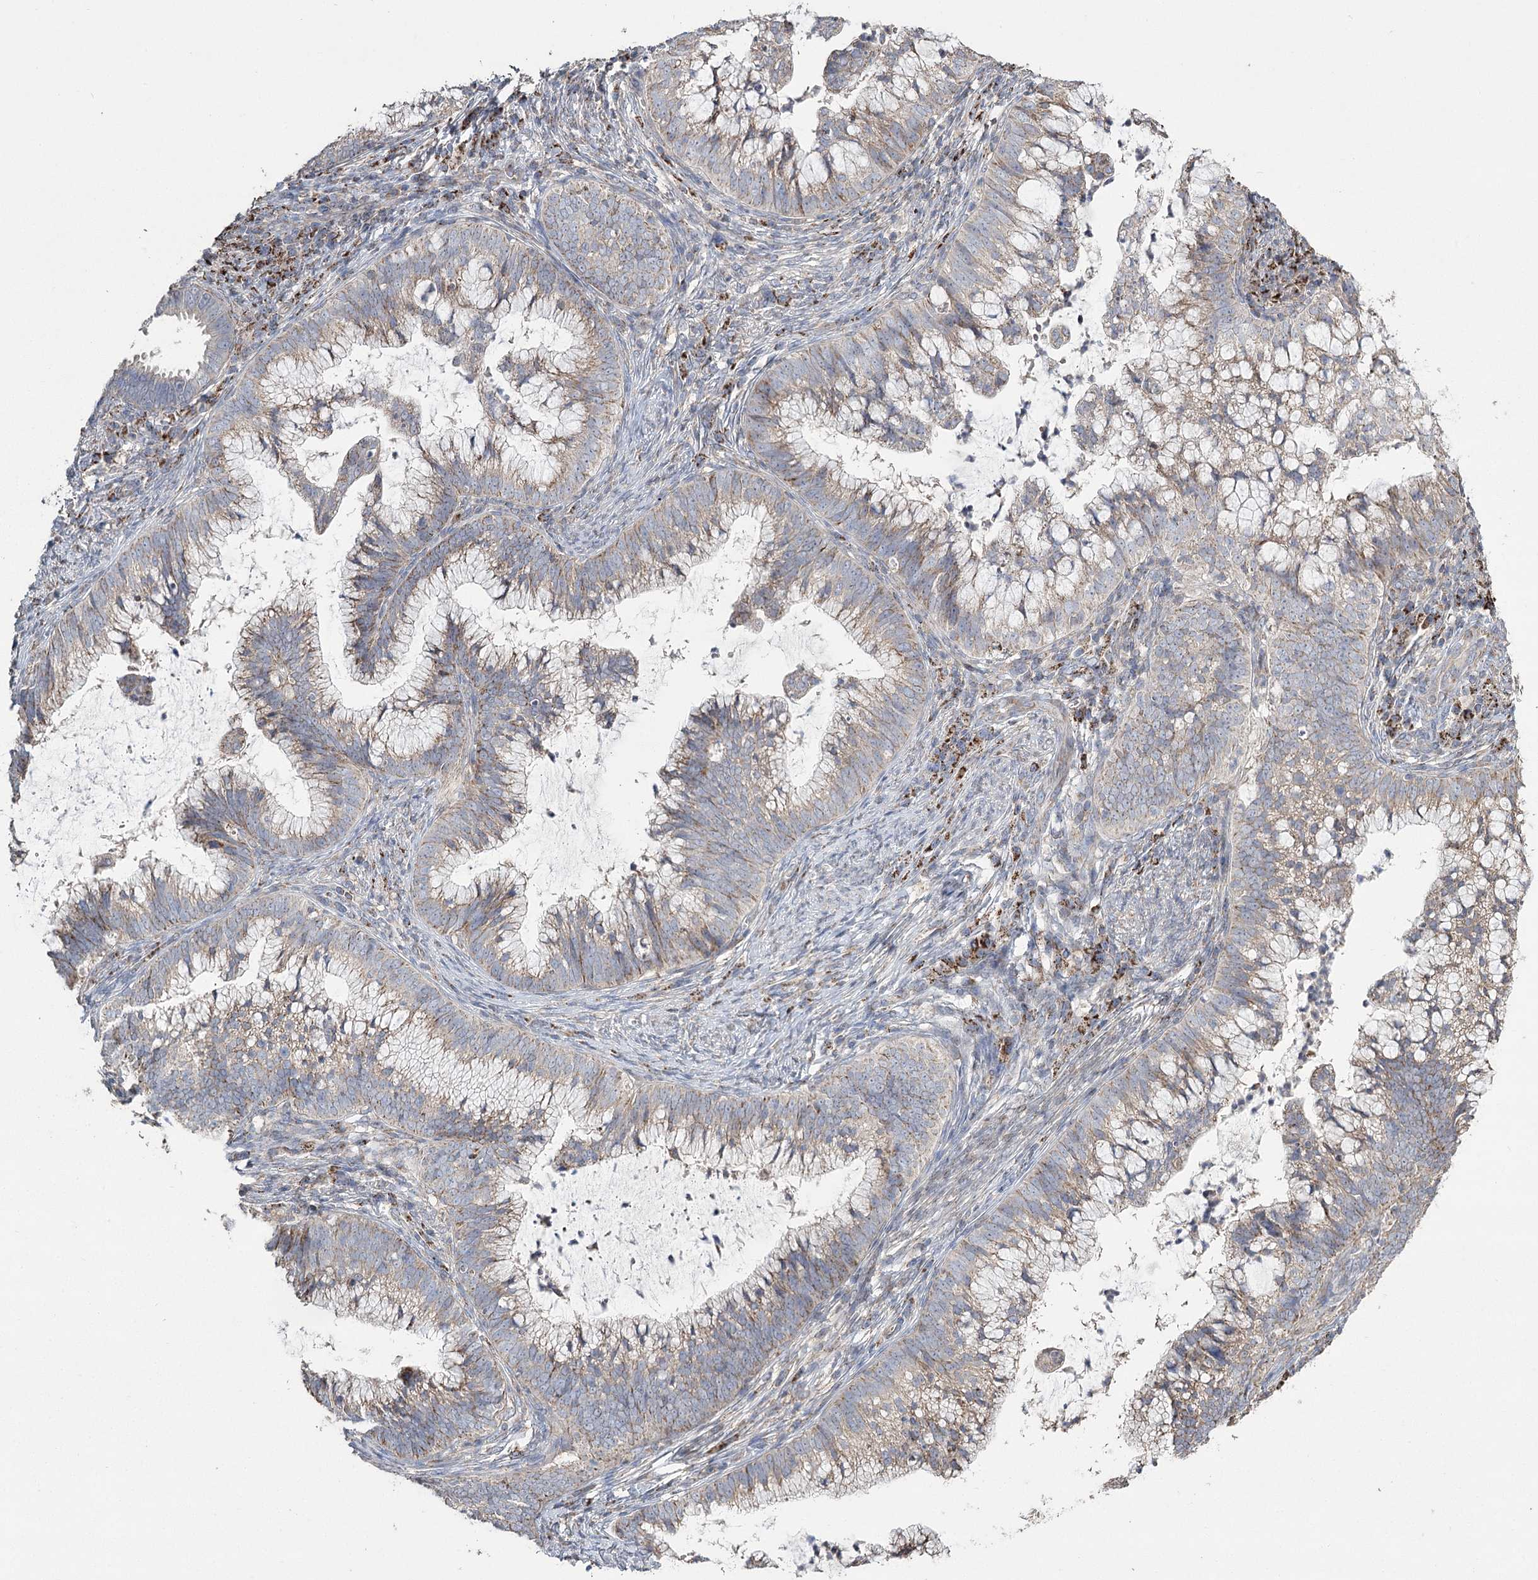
{"staining": {"intensity": "weak", "quantity": ">75%", "location": "cytoplasmic/membranous"}, "tissue": "cervical cancer", "cell_type": "Tumor cells", "image_type": "cancer", "snomed": [{"axis": "morphology", "description": "Adenocarcinoma, NOS"}, {"axis": "topography", "description": "Cervix"}], "caption": "A histopathology image of cervical cancer stained for a protein reveals weak cytoplasmic/membranous brown staining in tumor cells.", "gene": "RANBP3L", "patient": {"sex": "female", "age": 36}}